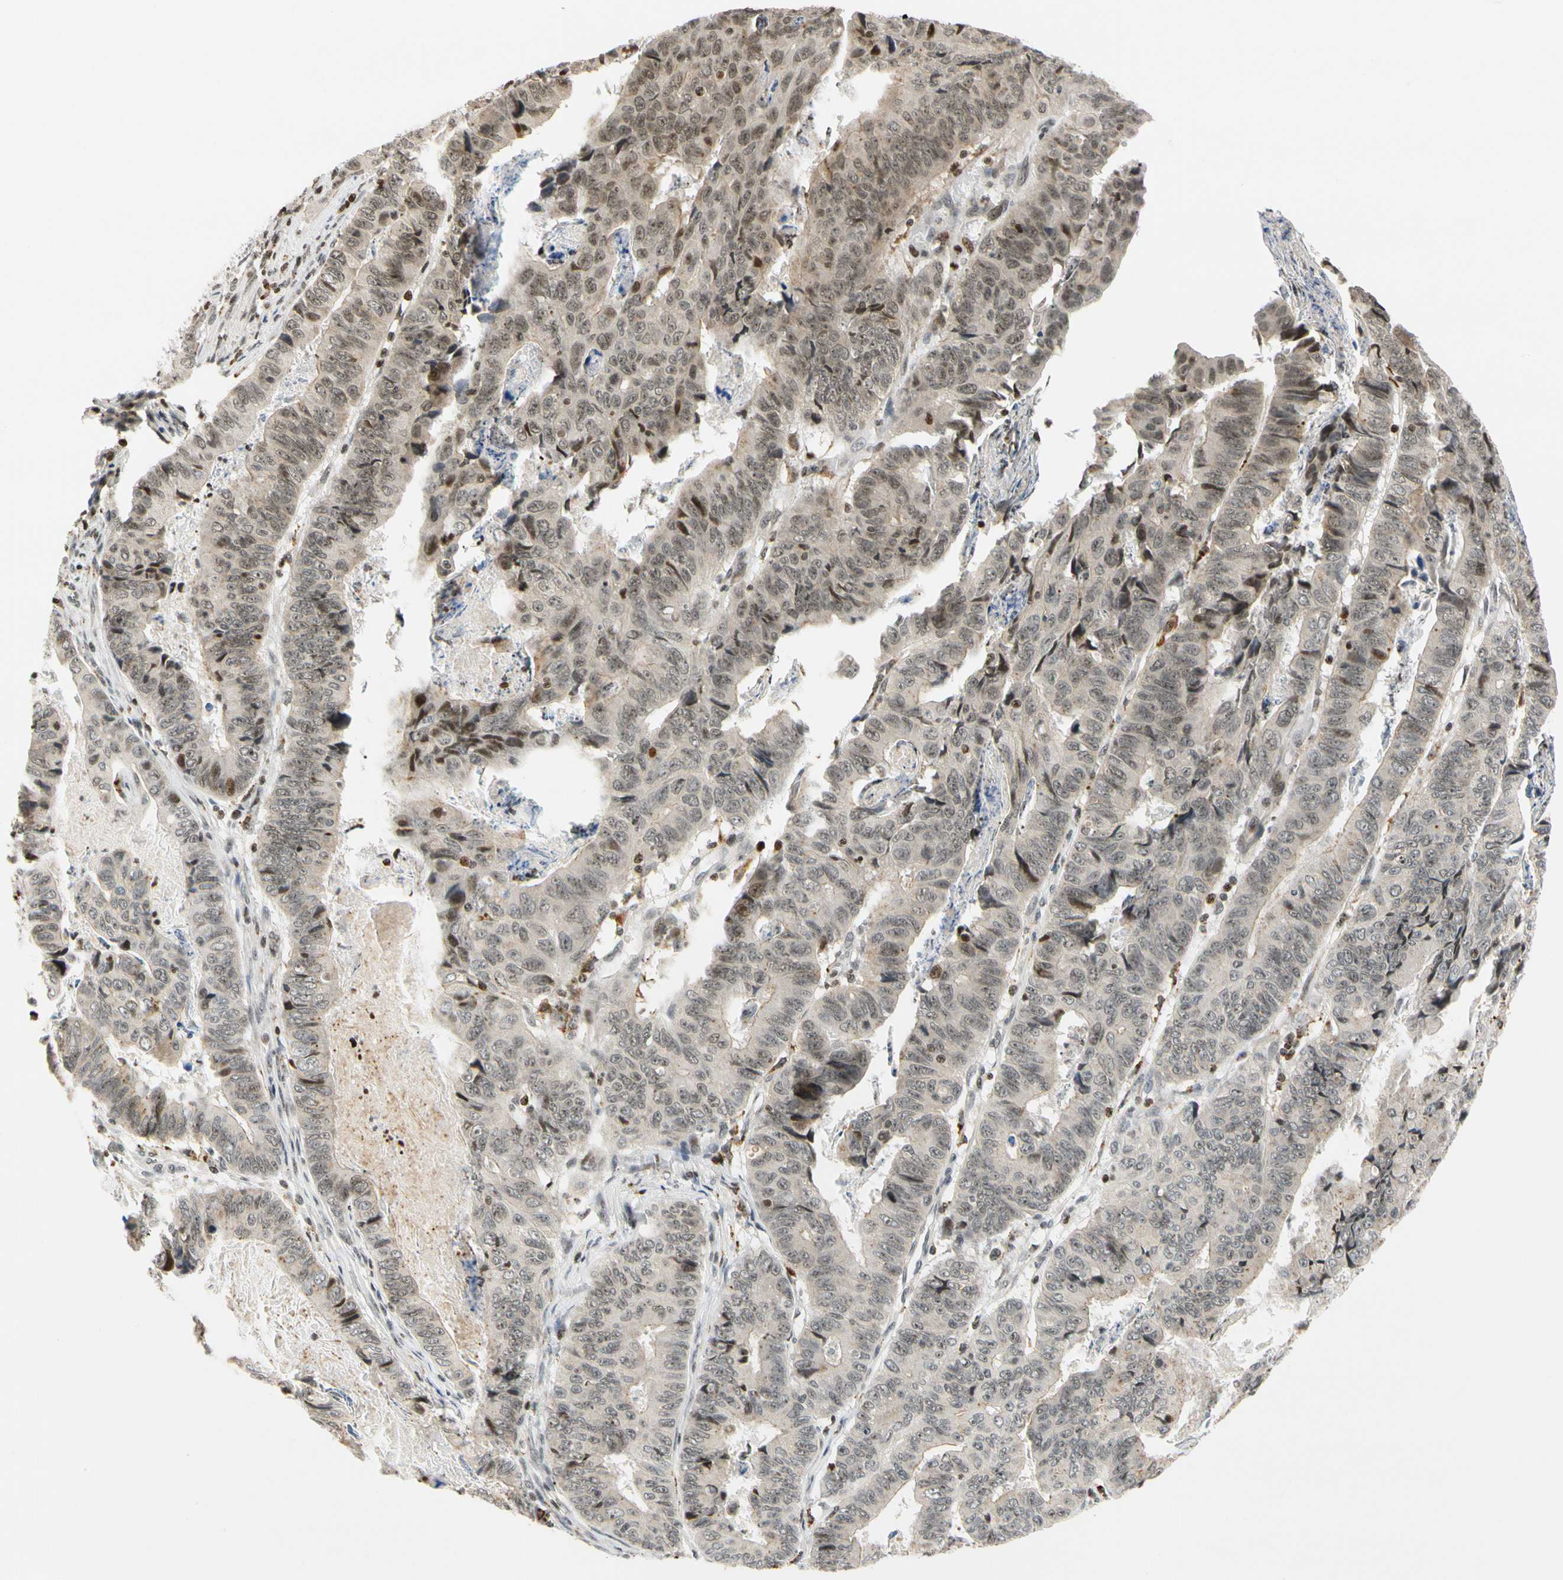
{"staining": {"intensity": "weak", "quantity": "<25%", "location": "nuclear"}, "tissue": "stomach cancer", "cell_type": "Tumor cells", "image_type": "cancer", "snomed": [{"axis": "morphology", "description": "Adenocarcinoma, NOS"}, {"axis": "topography", "description": "Stomach, lower"}], "caption": "The micrograph displays no significant staining in tumor cells of stomach cancer.", "gene": "CDK7", "patient": {"sex": "male", "age": 77}}